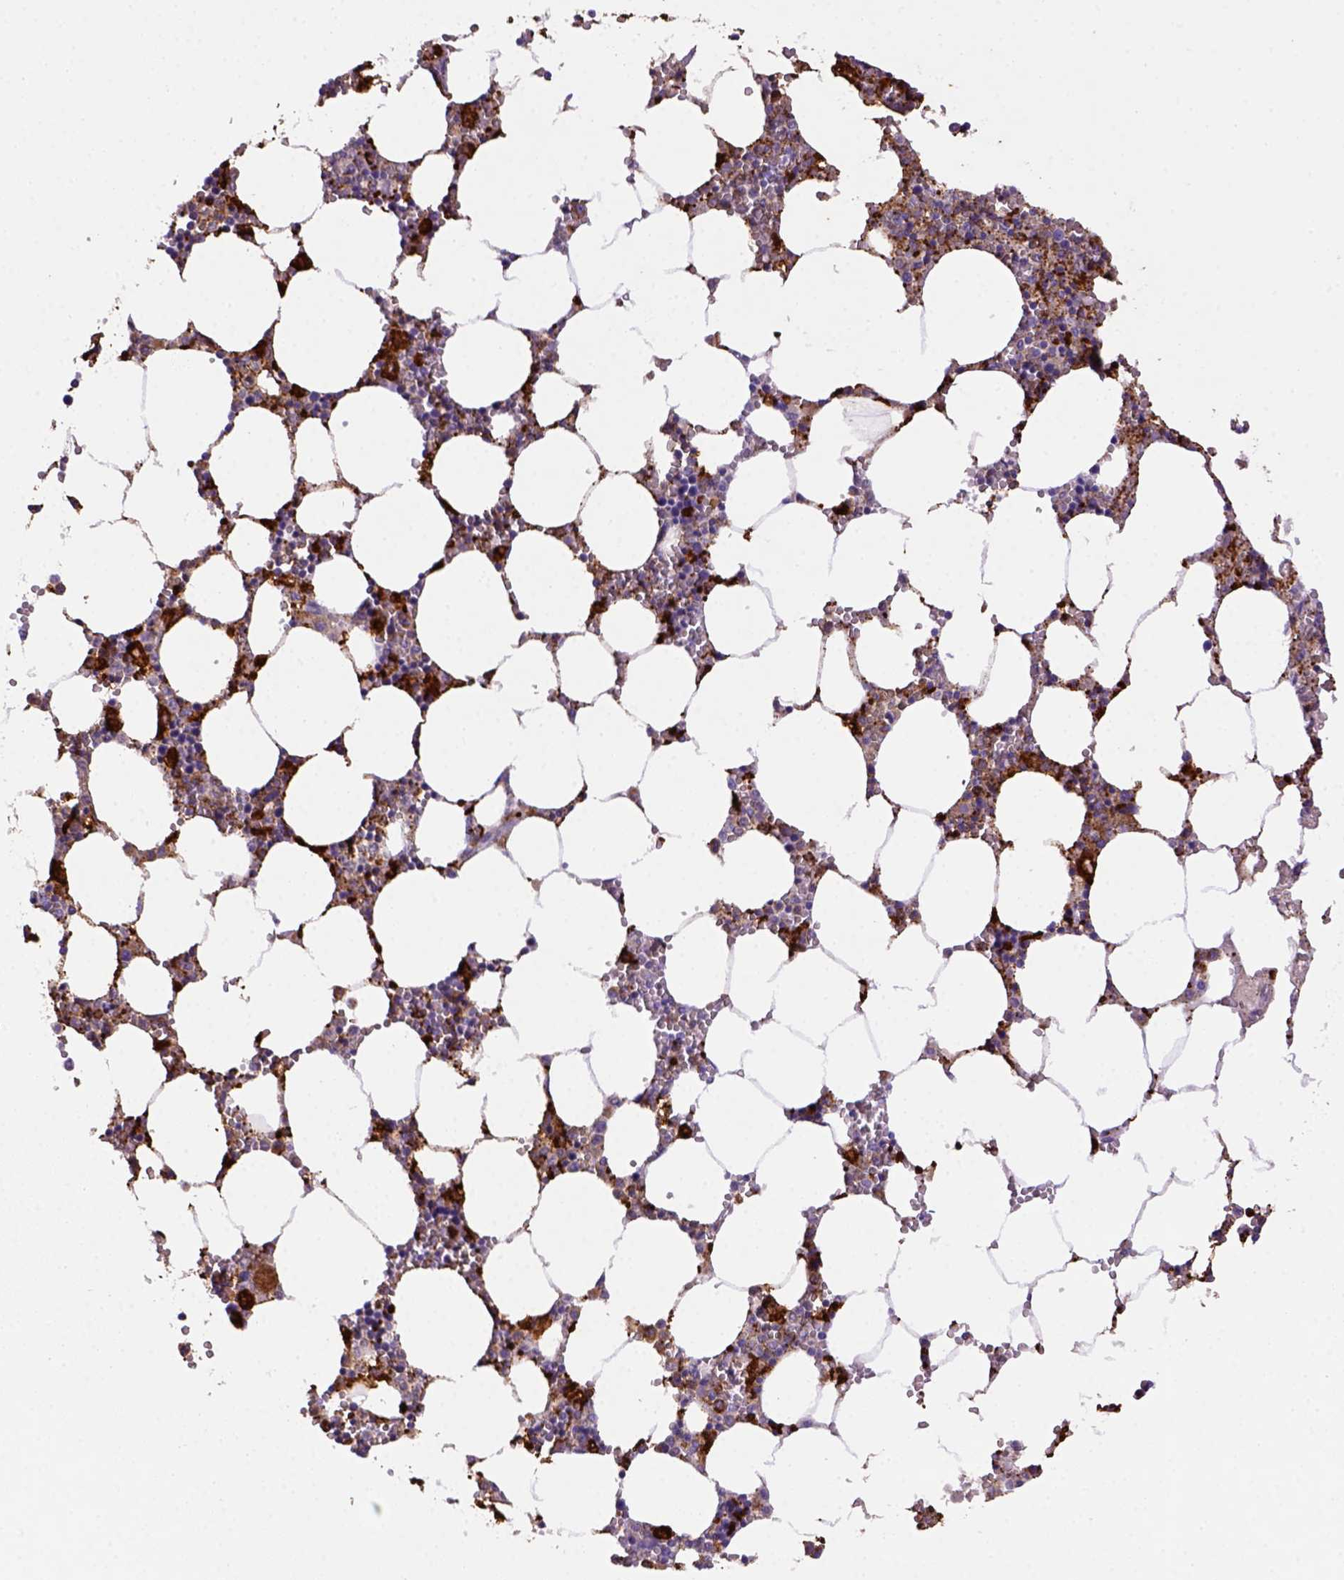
{"staining": {"intensity": "strong", "quantity": "25%-75%", "location": "cytoplasmic/membranous"}, "tissue": "bone marrow", "cell_type": "Hematopoietic cells", "image_type": "normal", "snomed": [{"axis": "morphology", "description": "Normal tissue, NOS"}, {"axis": "topography", "description": "Bone marrow"}], "caption": "Immunohistochemical staining of benign human bone marrow reveals 25%-75% levels of strong cytoplasmic/membranous protein staining in approximately 25%-75% of hematopoietic cells.", "gene": "CD68", "patient": {"sex": "female", "age": 64}}